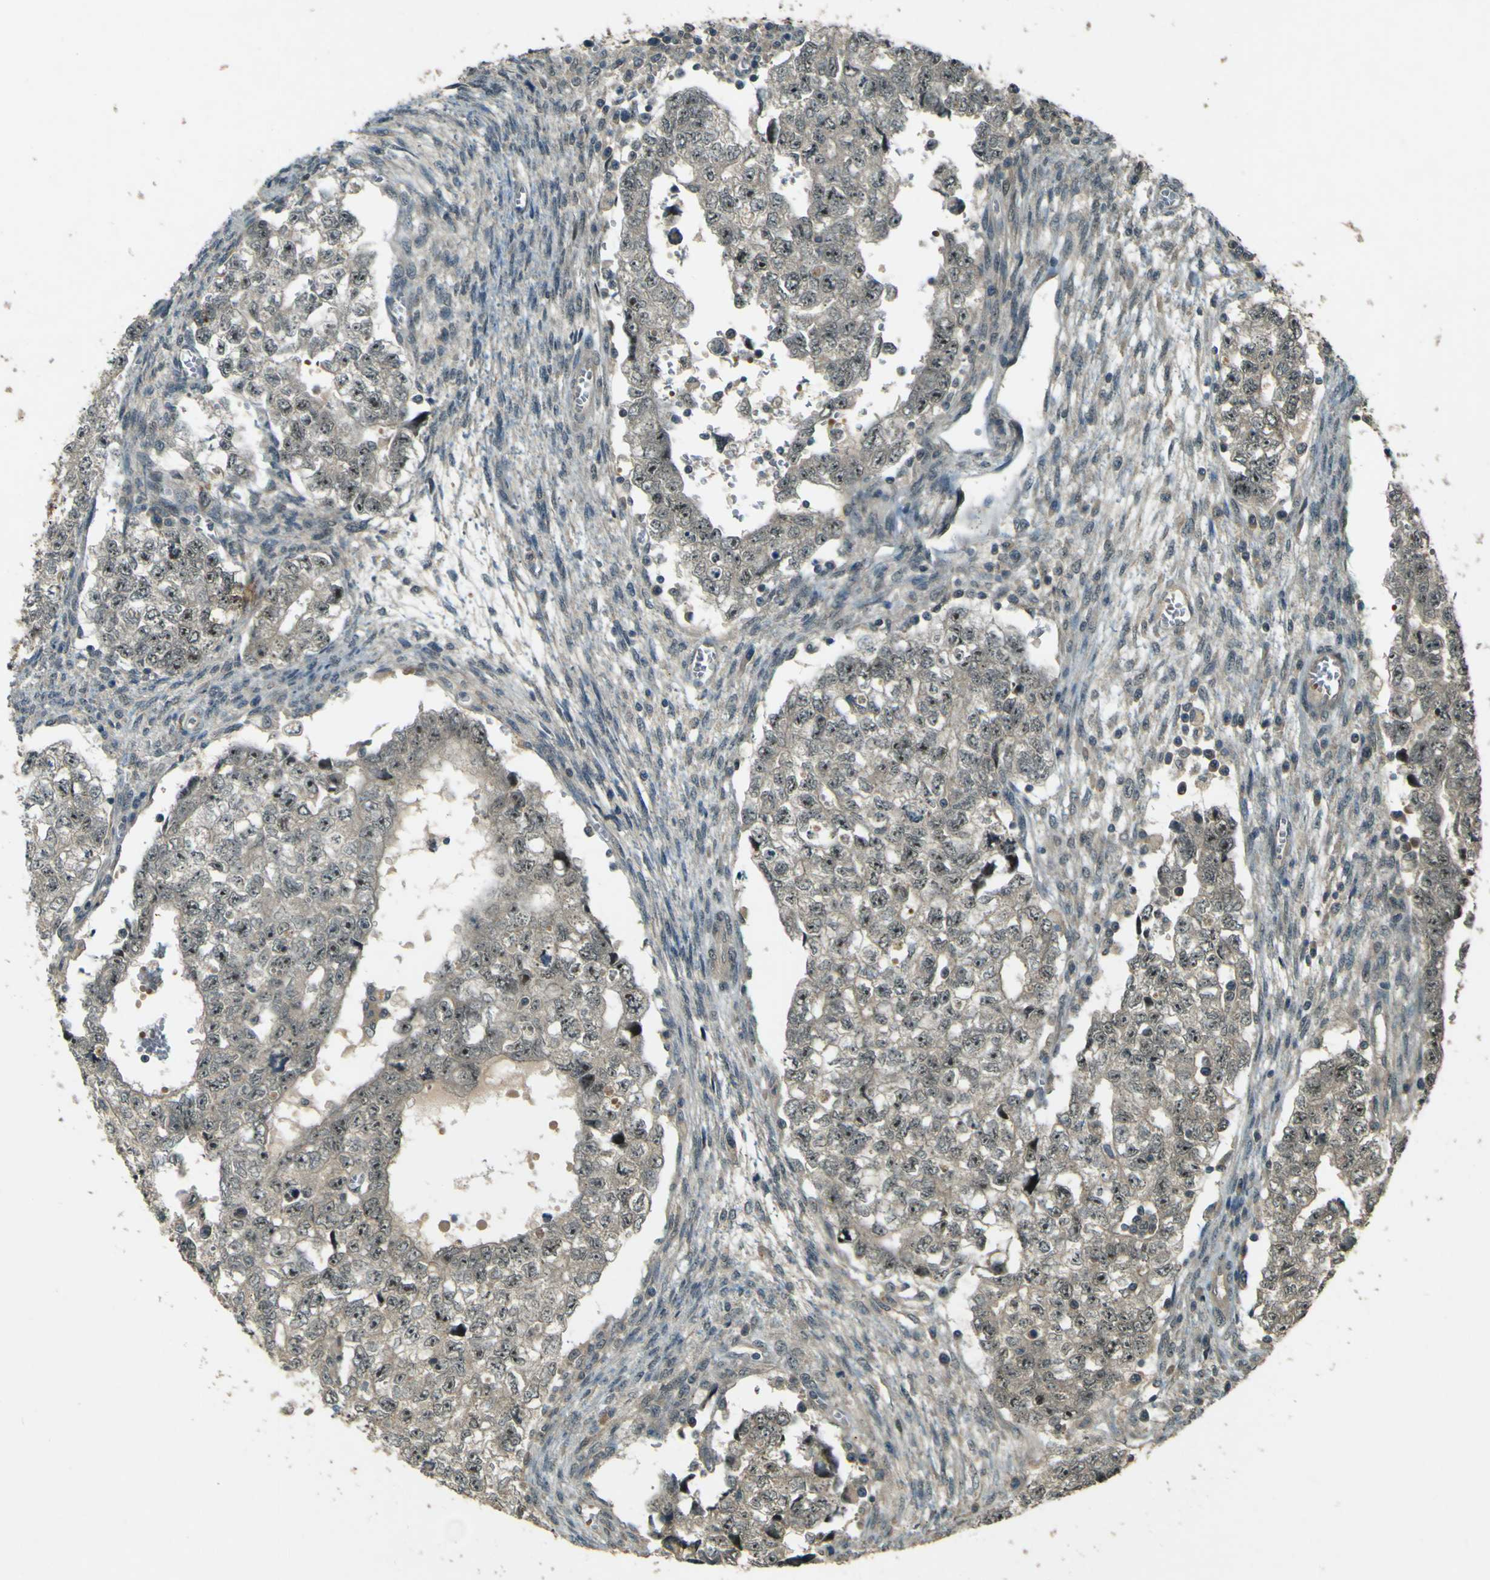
{"staining": {"intensity": "weak", "quantity": ">75%", "location": "cytoplasmic/membranous"}, "tissue": "testis cancer", "cell_type": "Tumor cells", "image_type": "cancer", "snomed": [{"axis": "morphology", "description": "Seminoma, NOS"}, {"axis": "morphology", "description": "Carcinoma, Embryonal, NOS"}, {"axis": "topography", "description": "Testis"}], "caption": "Testis cancer tissue shows weak cytoplasmic/membranous staining in about >75% of tumor cells, visualized by immunohistochemistry.", "gene": "MPDZ", "patient": {"sex": "male", "age": 38}}